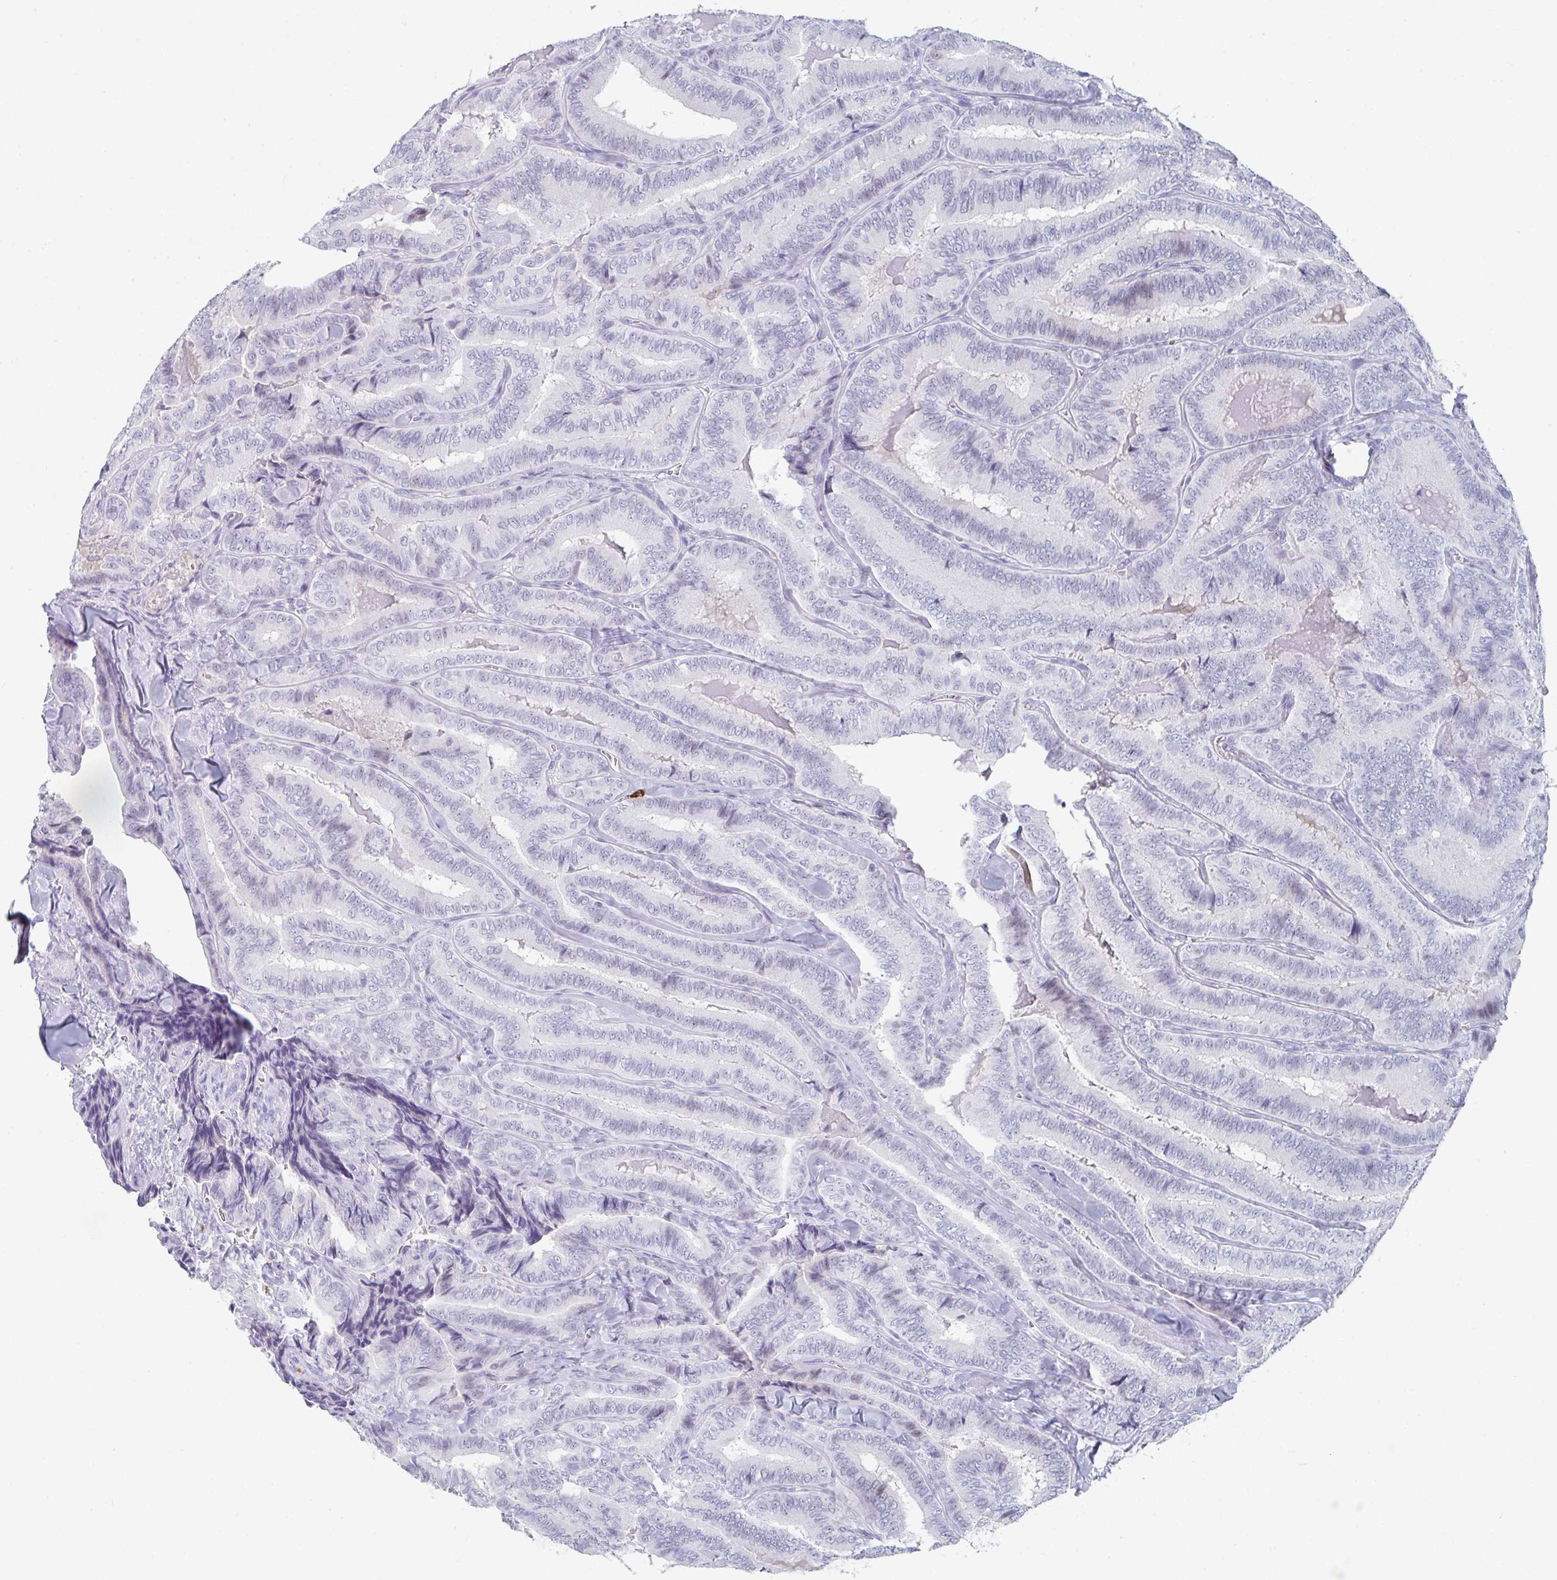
{"staining": {"intensity": "negative", "quantity": "none", "location": "none"}, "tissue": "thyroid cancer", "cell_type": "Tumor cells", "image_type": "cancer", "snomed": [{"axis": "morphology", "description": "Papillary adenocarcinoma, NOS"}, {"axis": "topography", "description": "Thyroid gland"}], "caption": "There is no significant staining in tumor cells of thyroid cancer (papillary adenocarcinoma).", "gene": "RUBCN", "patient": {"sex": "male", "age": 61}}